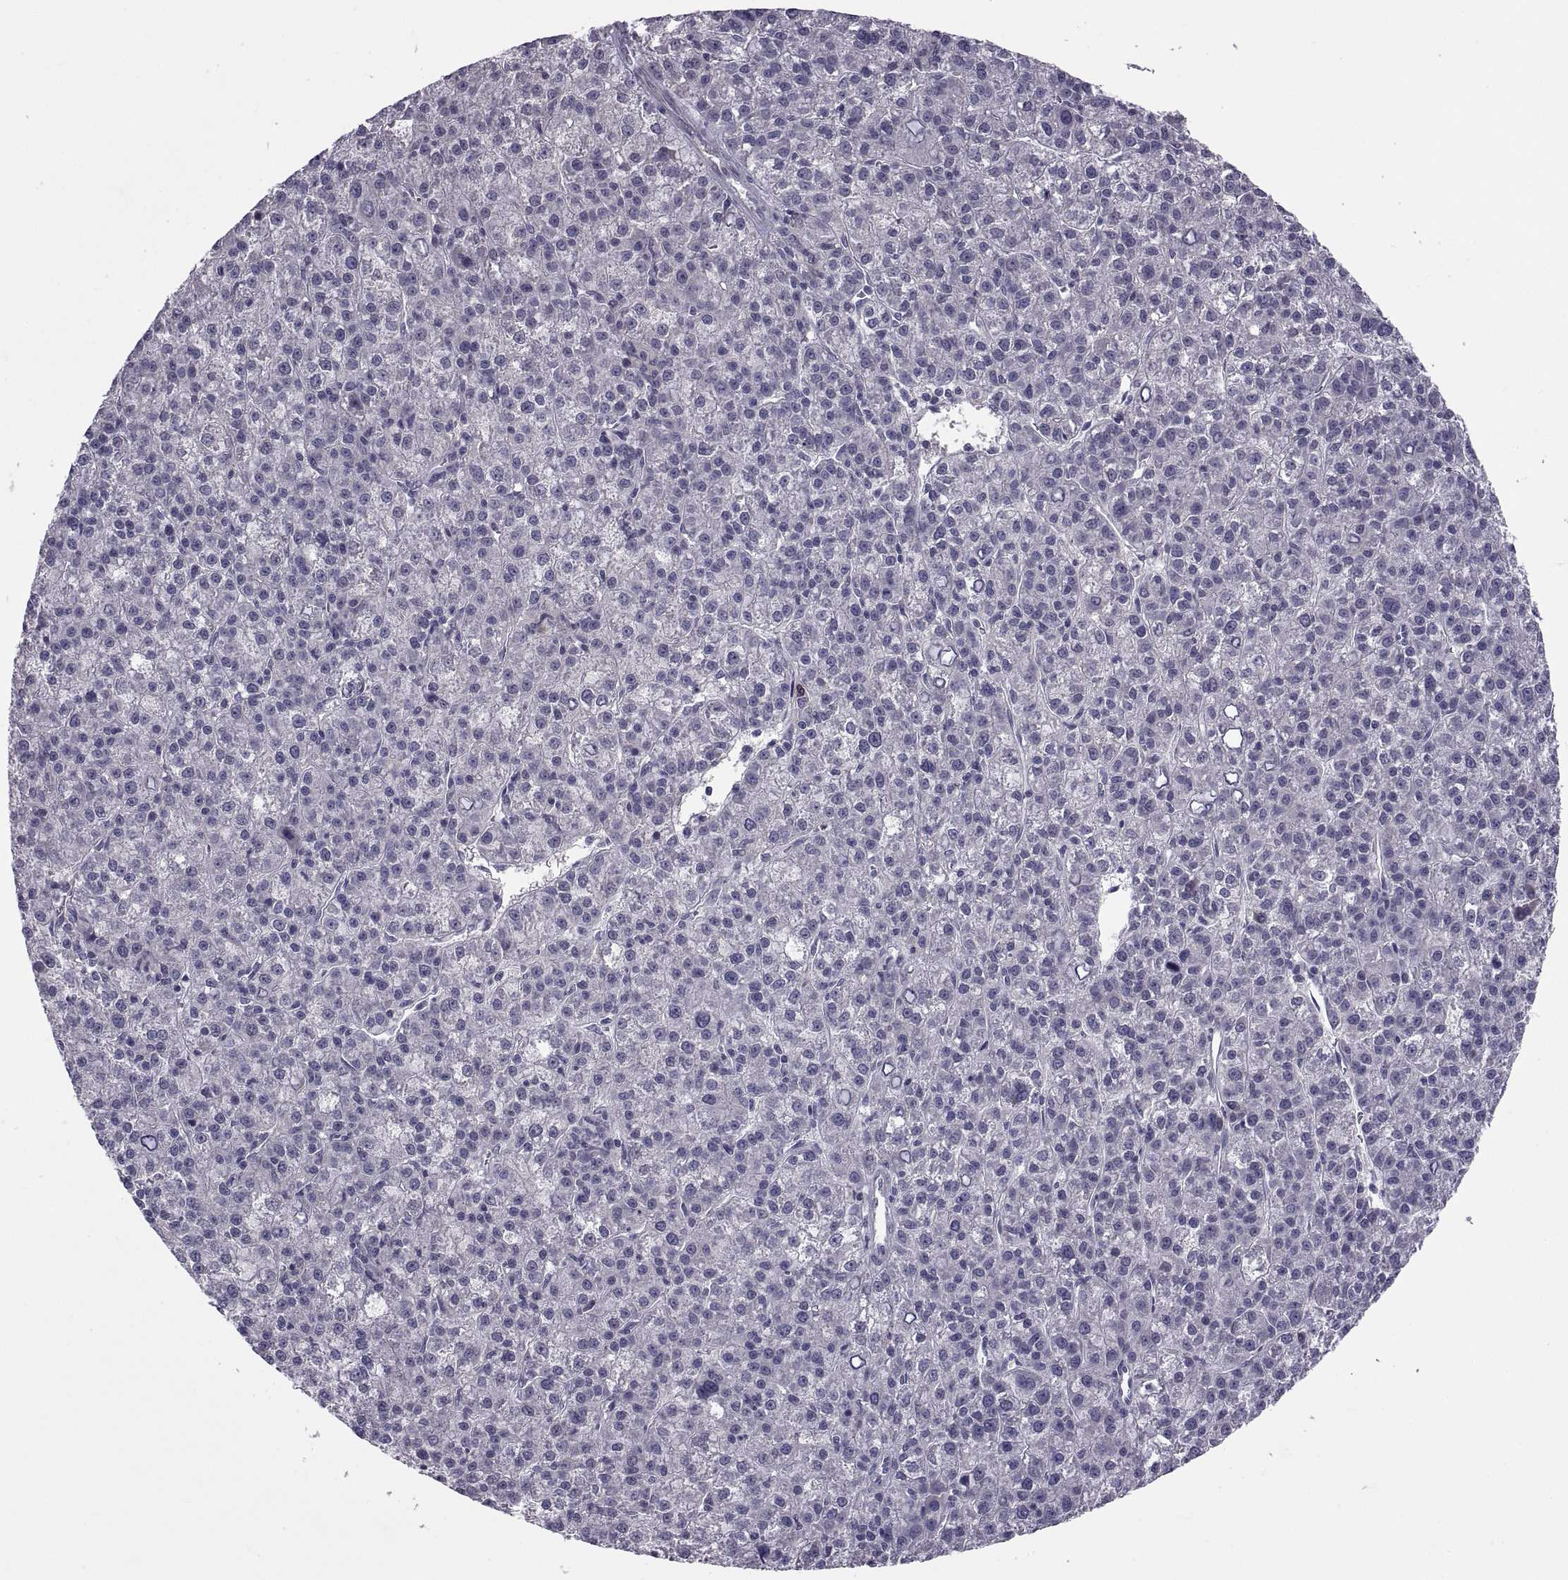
{"staining": {"intensity": "negative", "quantity": "none", "location": "none"}, "tissue": "liver cancer", "cell_type": "Tumor cells", "image_type": "cancer", "snomed": [{"axis": "morphology", "description": "Carcinoma, Hepatocellular, NOS"}, {"axis": "topography", "description": "Liver"}], "caption": "DAB immunohistochemical staining of human hepatocellular carcinoma (liver) shows no significant positivity in tumor cells.", "gene": "NPTX2", "patient": {"sex": "female", "age": 60}}